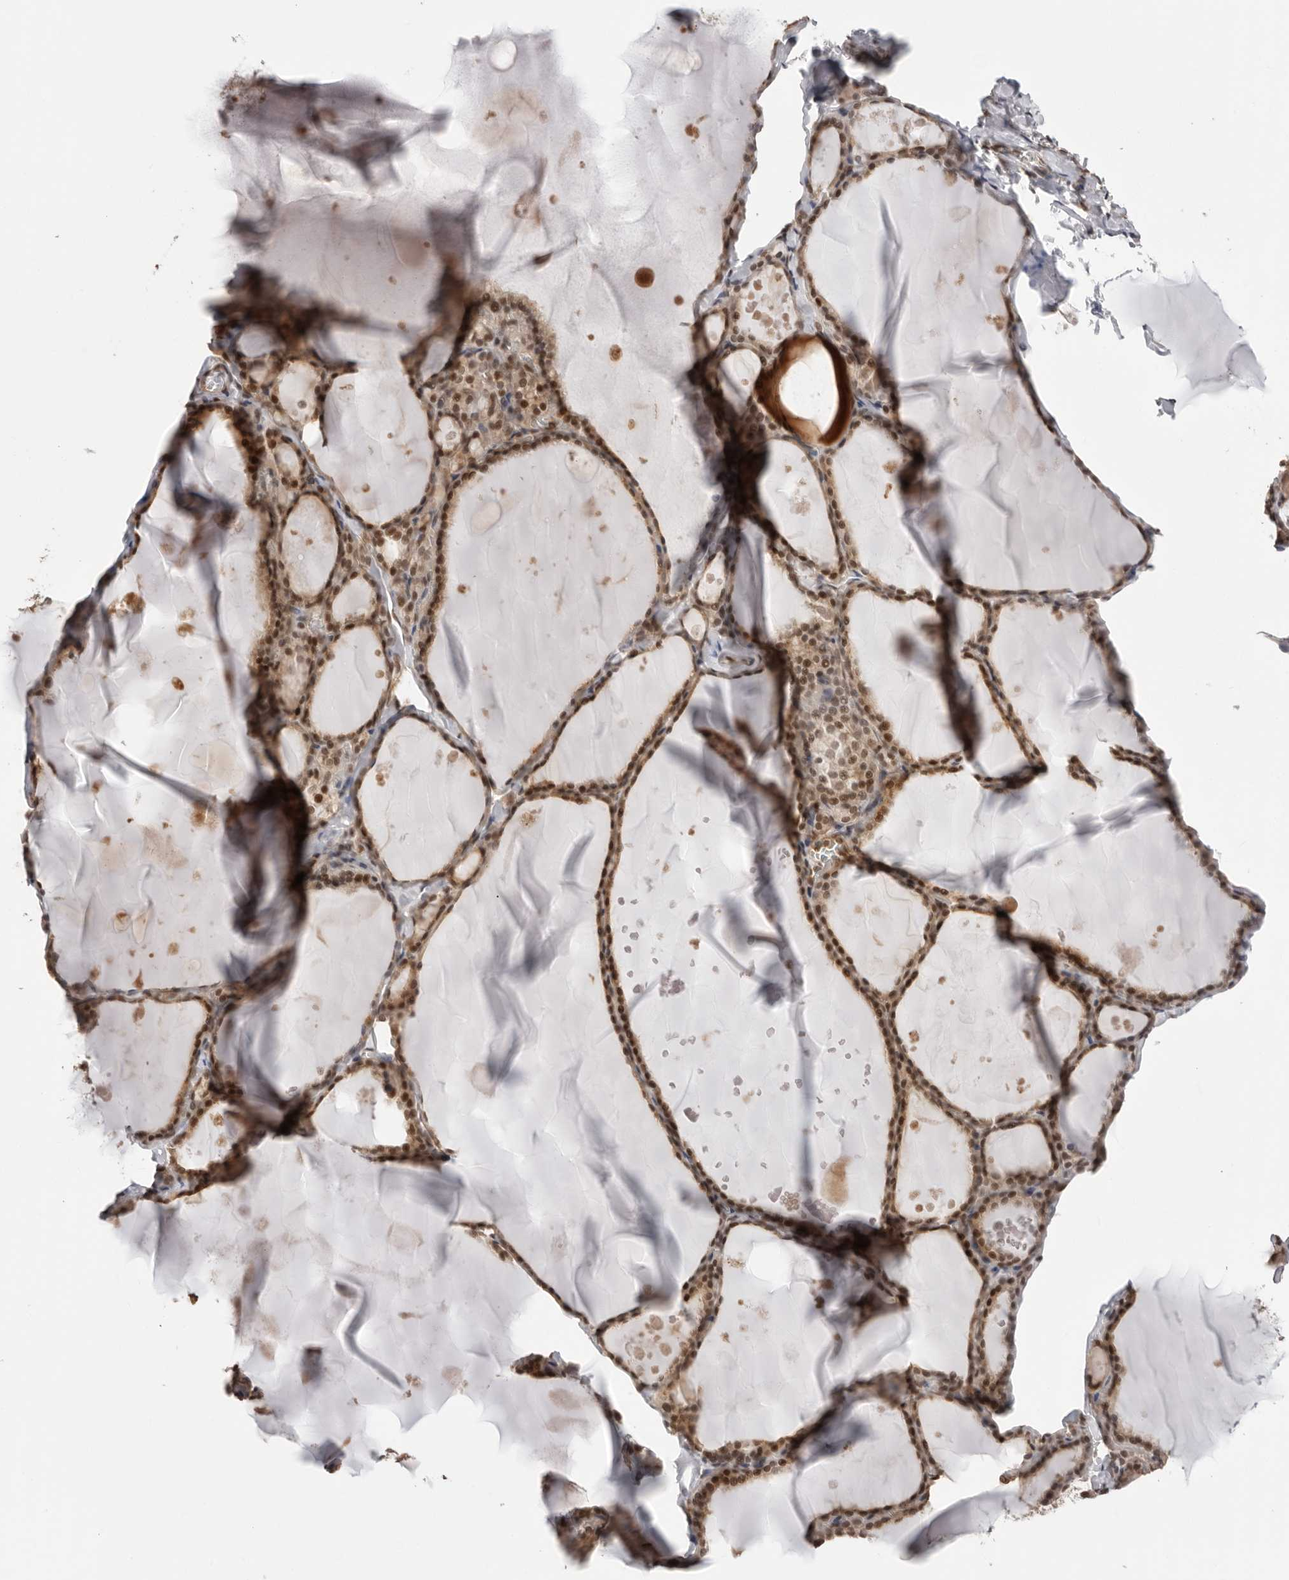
{"staining": {"intensity": "moderate", "quantity": ">75%", "location": "cytoplasmic/membranous,nuclear"}, "tissue": "thyroid gland", "cell_type": "Glandular cells", "image_type": "normal", "snomed": [{"axis": "morphology", "description": "Normal tissue, NOS"}, {"axis": "topography", "description": "Thyroid gland"}], "caption": "About >75% of glandular cells in unremarkable thyroid gland exhibit moderate cytoplasmic/membranous,nuclear protein expression as visualized by brown immunohistochemical staining.", "gene": "SDE2", "patient": {"sex": "male", "age": 56}}